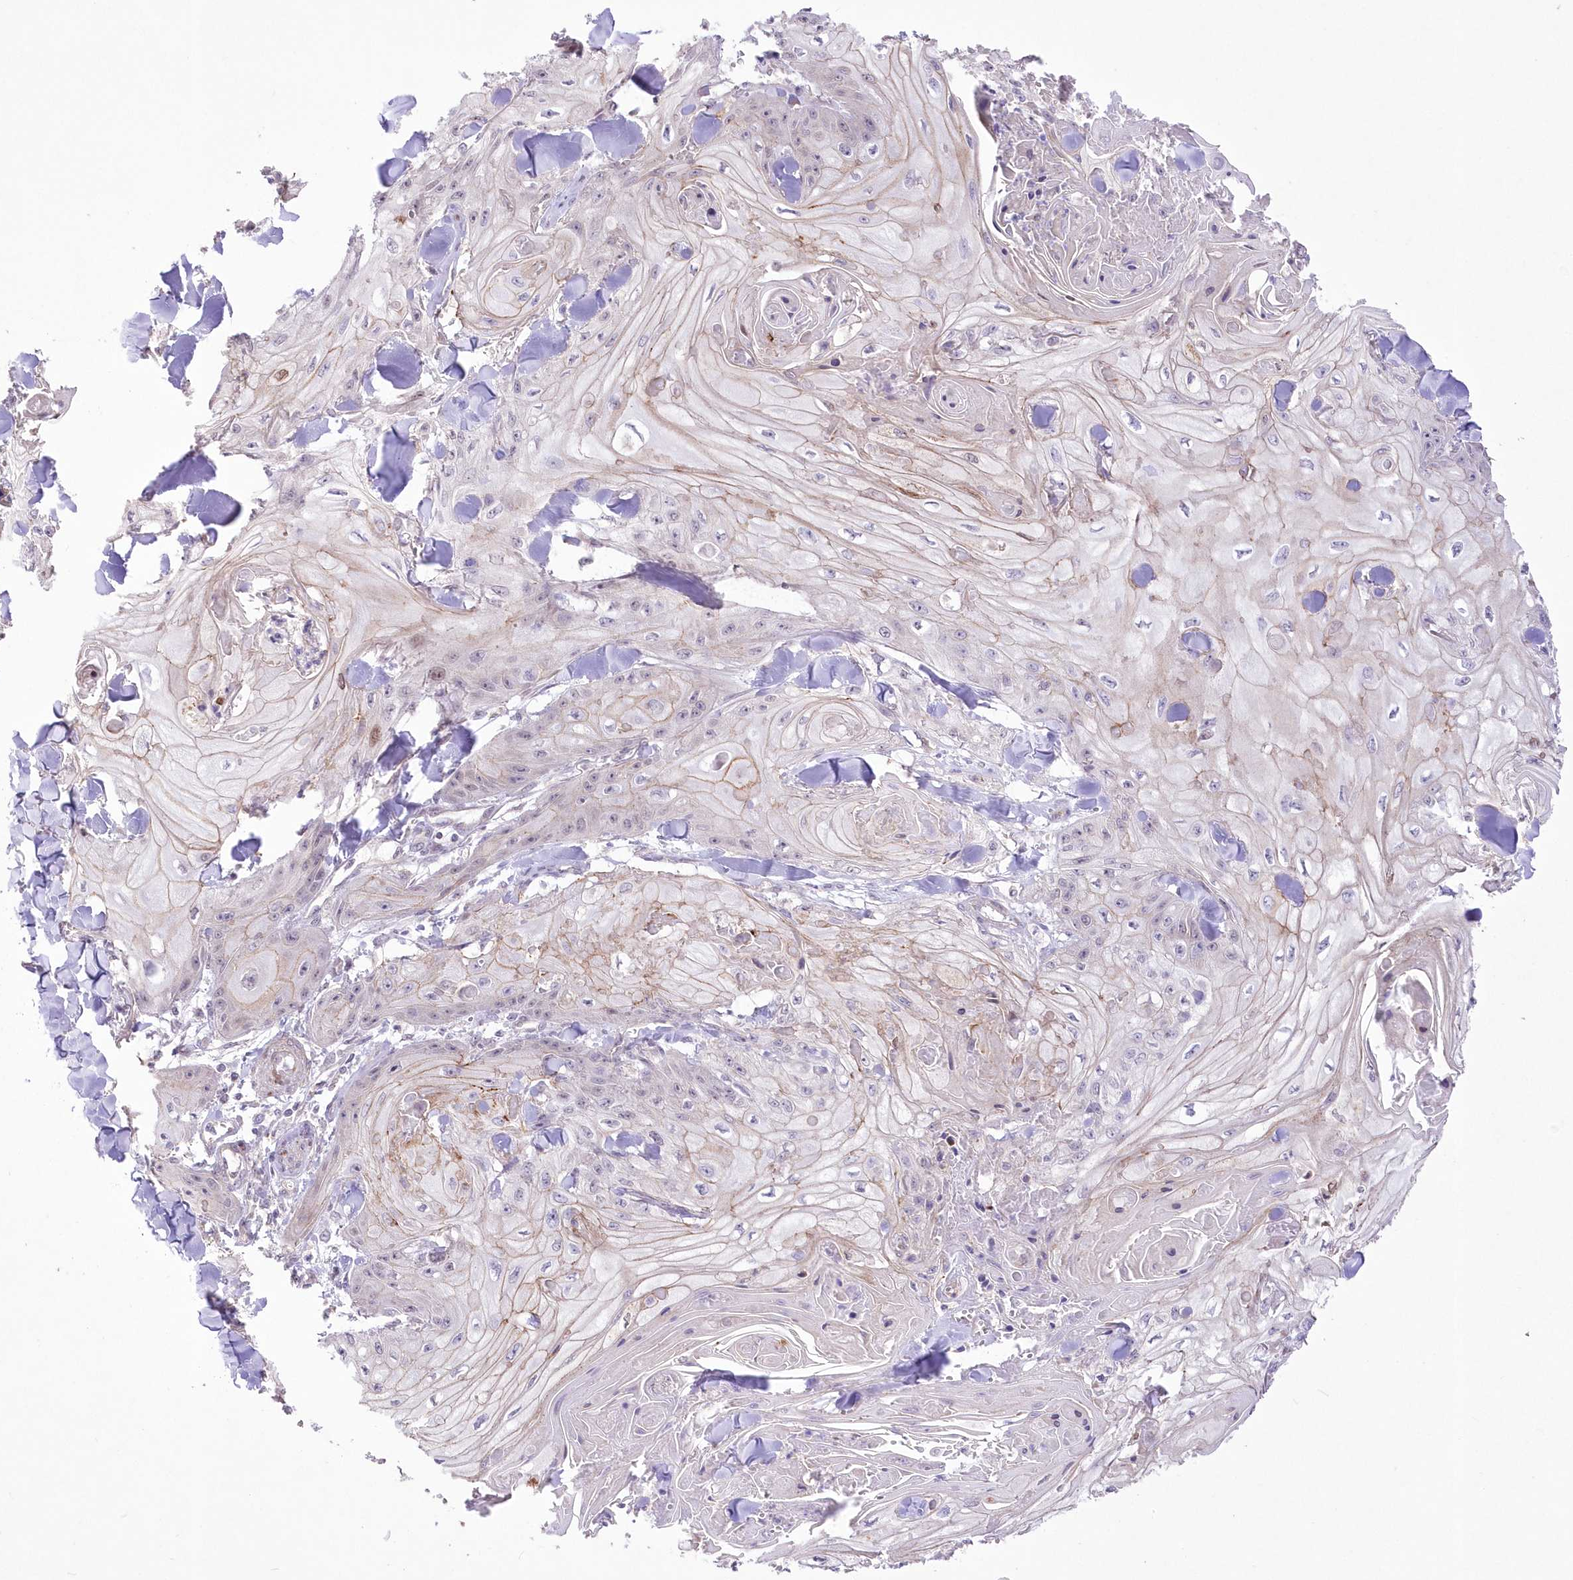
{"staining": {"intensity": "negative", "quantity": "none", "location": "none"}, "tissue": "skin cancer", "cell_type": "Tumor cells", "image_type": "cancer", "snomed": [{"axis": "morphology", "description": "Squamous cell carcinoma, NOS"}, {"axis": "topography", "description": "Skin"}], "caption": "Micrograph shows no significant protein positivity in tumor cells of skin cancer (squamous cell carcinoma).", "gene": "FAM241B", "patient": {"sex": "male", "age": 74}}